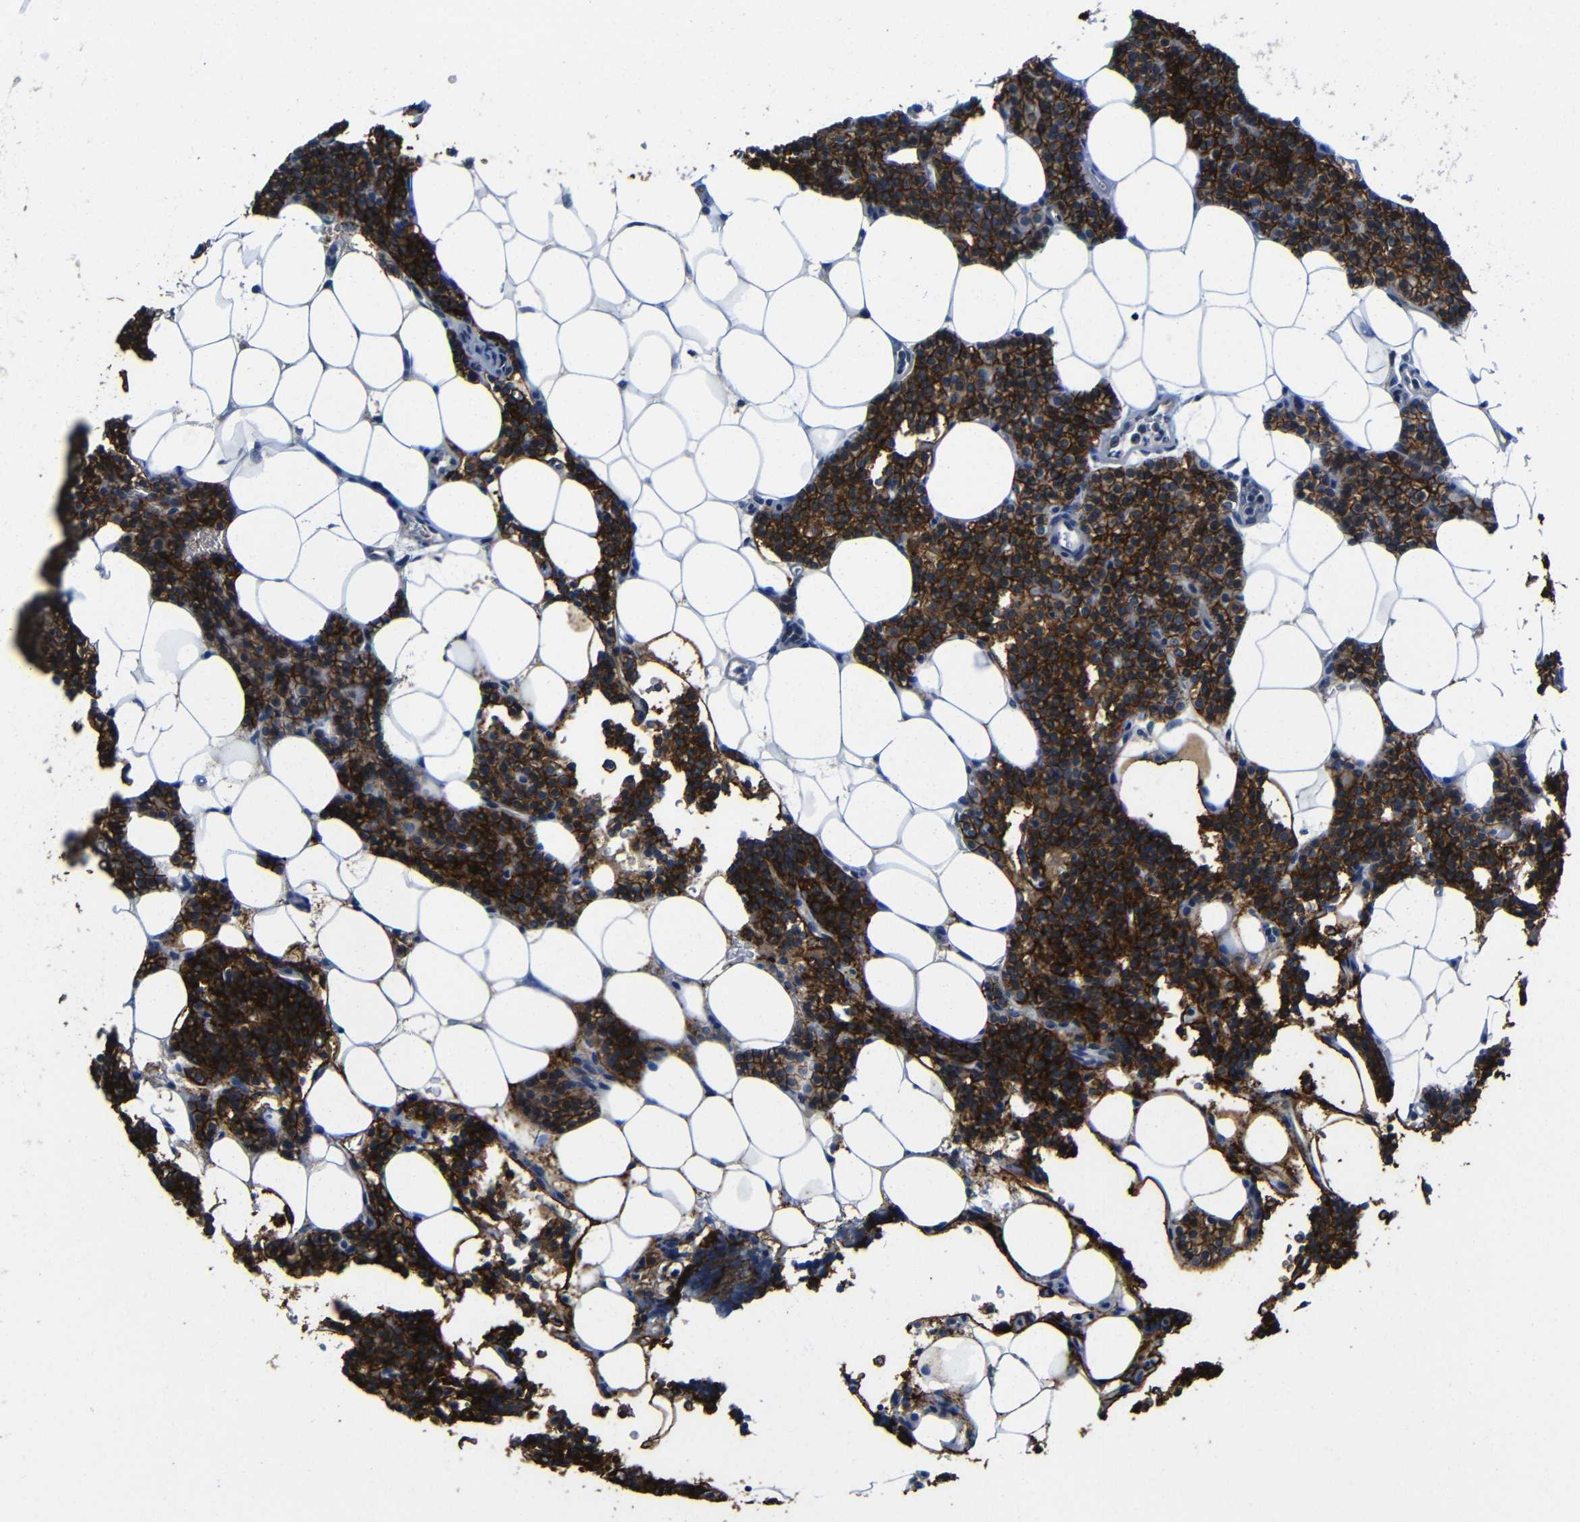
{"staining": {"intensity": "strong", "quantity": ">75%", "location": "cytoplasmic/membranous"}, "tissue": "parathyroid gland", "cell_type": "Glandular cells", "image_type": "normal", "snomed": [{"axis": "morphology", "description": "Normal tissue, NOS"}, {"axis": "morphology", "description": "Adenoma, NOS"}, {"axis": "topography", "description": "Parathyroid gland"}], "caption": "Immunohistochemistry micrograph of benign parathyroid gland: parathyroid gland stained using immunohistochemistry (IHC) demonstrates high levels of strong protein expression localized specifically in the cytoplasmic/membranous of glandular cells, appearing as a cytoplasmic/membranous brown color.", "gene": "ZNF90", "patient": {"sex": "female", "age": 51}}